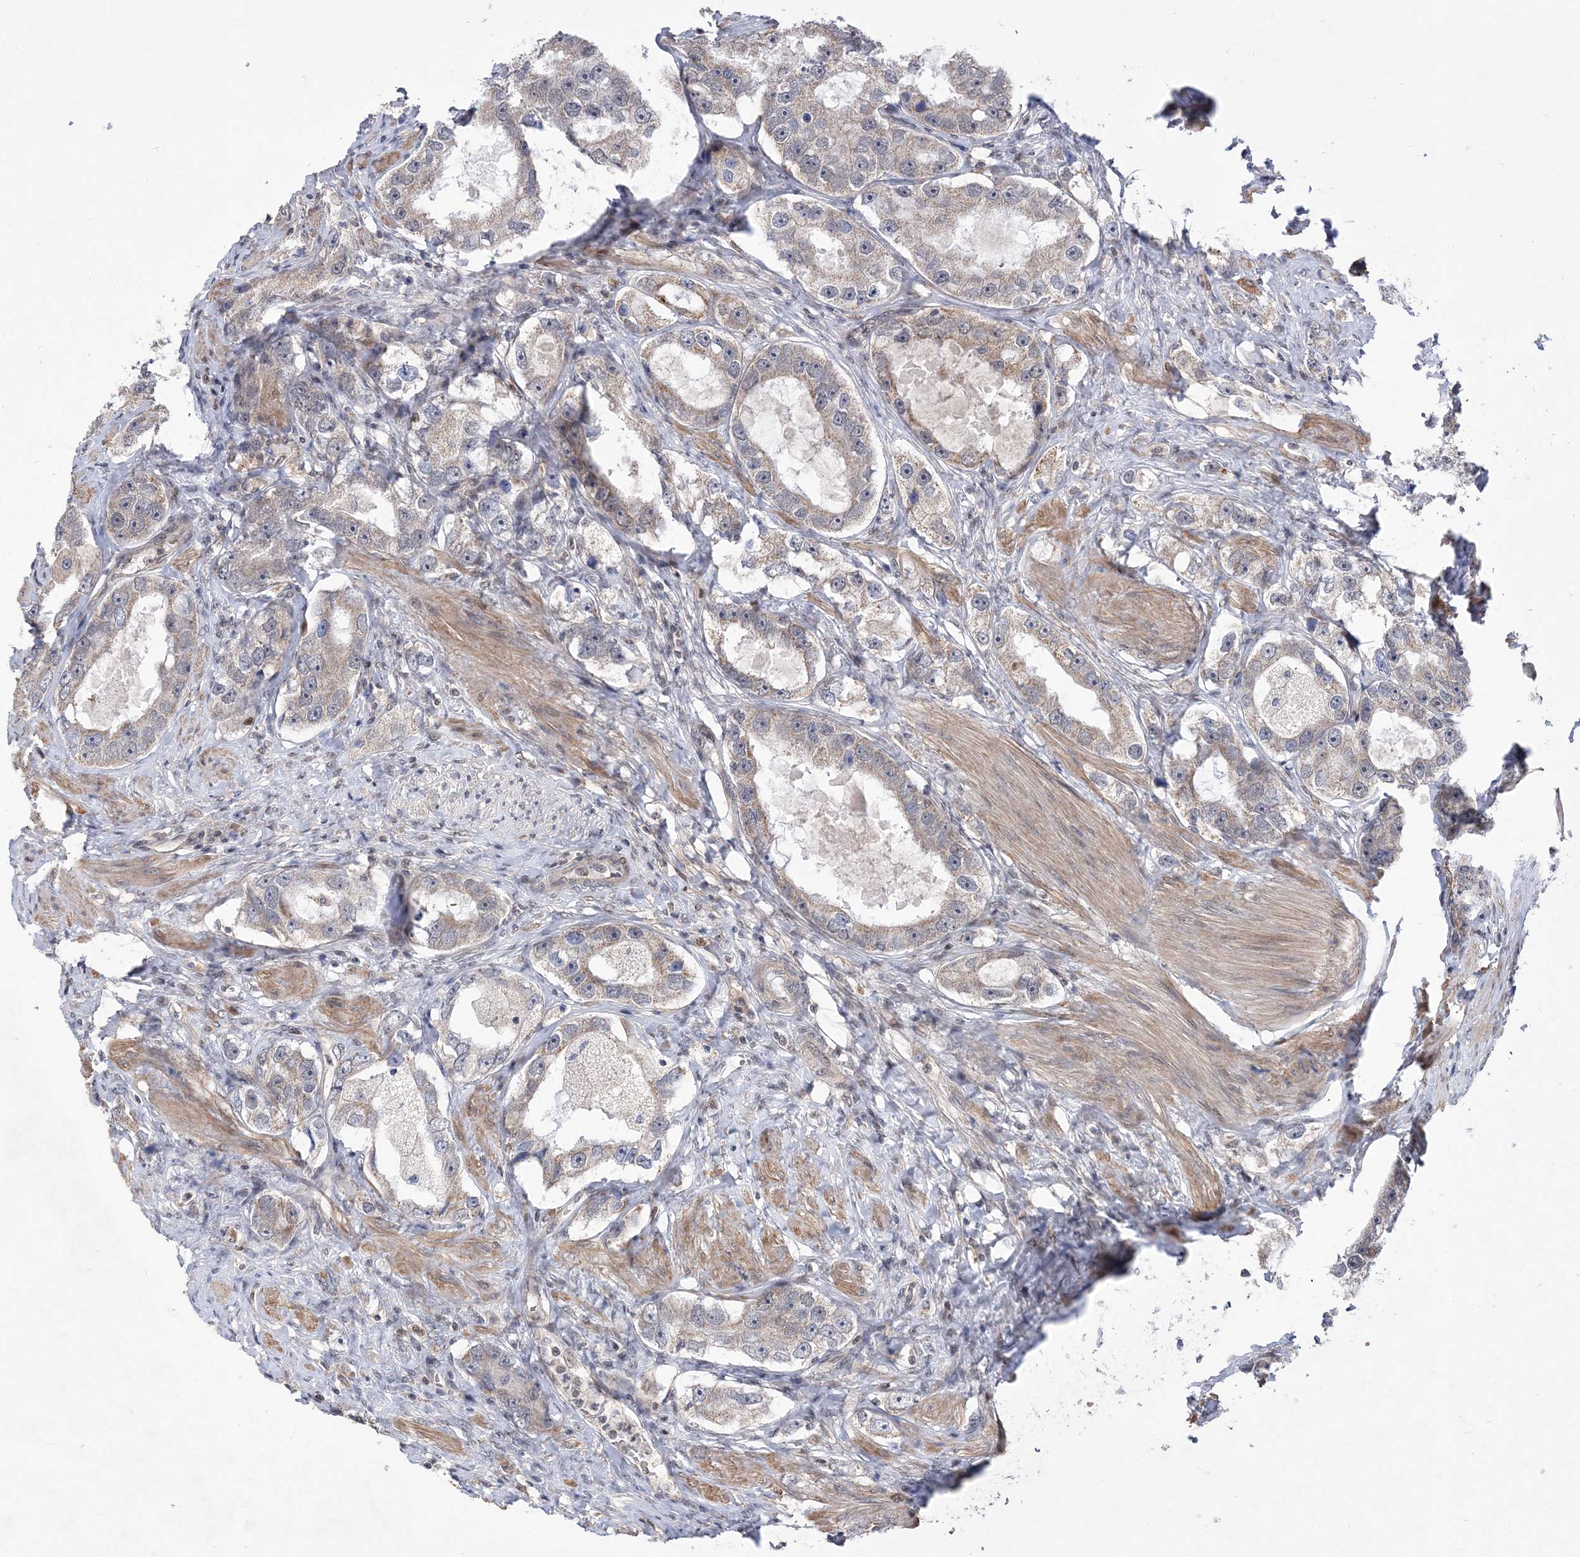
{"staining": {"intensity": "weak", "quantity": "<25%", "location": "cytoplasmic/membranous"}, "tissue": "prostate cancer", "cell_type": "Tumor cells", "image_type": "cancer", "snomed": [{"axis": "morphology", "description": "Adenocarcinoma, High grade"}, {"axis": "topography", "description": "Prostate"}], "caption": "The micrograph displays no staining of tumor cells in prostate adenocarcinoma (high-grade).", "gene": "BOD1L1", "patient": {"sex": "male", "age": 63}}